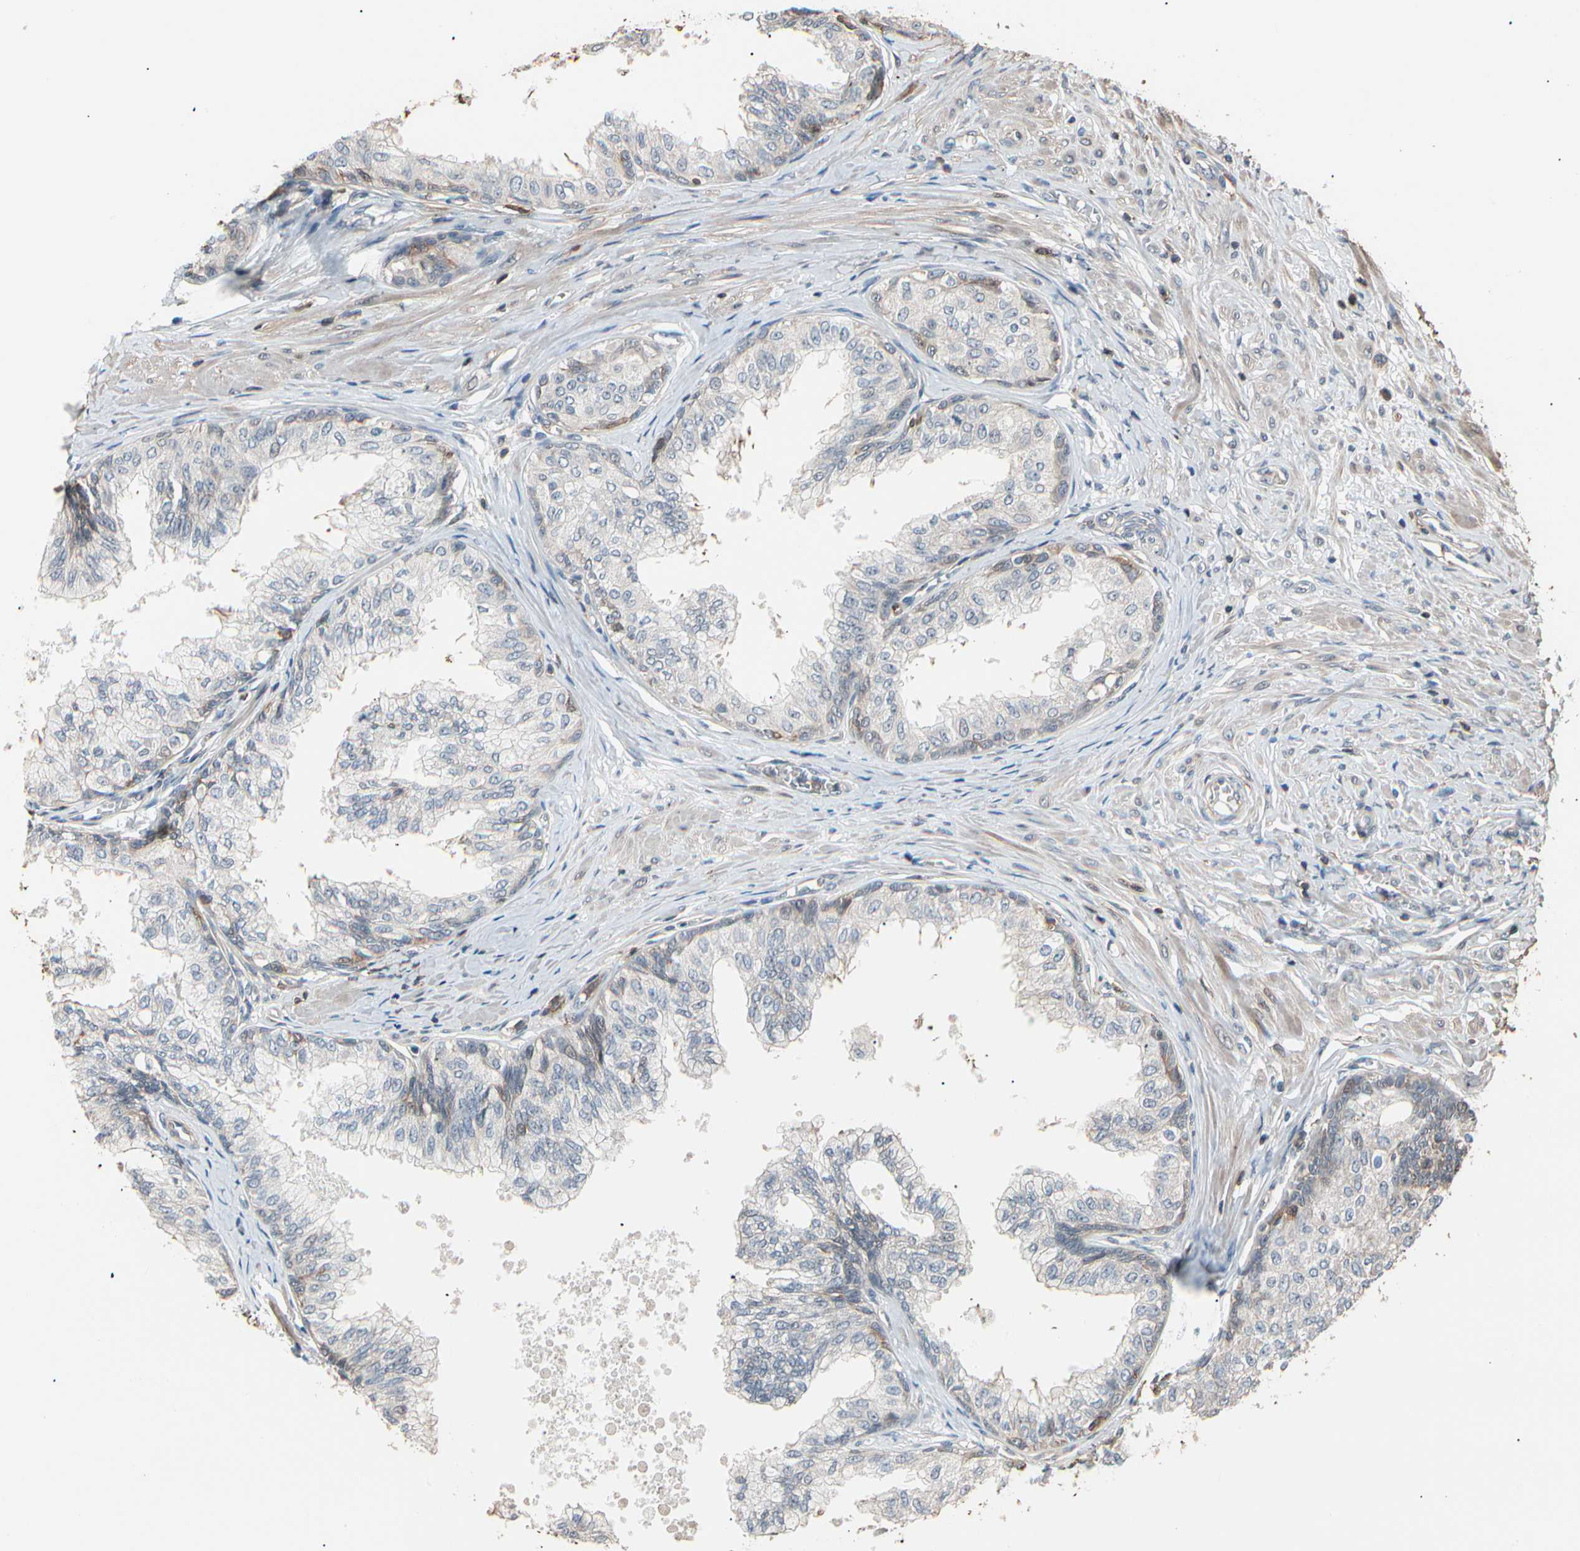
{"staining": {"intensity": "weak", "quantity": "25%-75%", "location": "cytoplasmic/membranous"}, "tissue": "prostate", "cell_type": "Glandular cells", "image_type": "normal", "snomed": [{"axis": "morphology", "description": "Normal tissue, NOS"}, {"axis": "topography", "description": "Prostate"}, {"axis": "topography", "description": "Seminal veicle"}], "caption": "Brown immunohistochemical staining in unremarkable prostate reveals weak cytoplasmic/membranous positivity in about 25%-75% of glandular cells.", "gene": "MAPK13", "patient": {"sex": "male", "age": 60}}